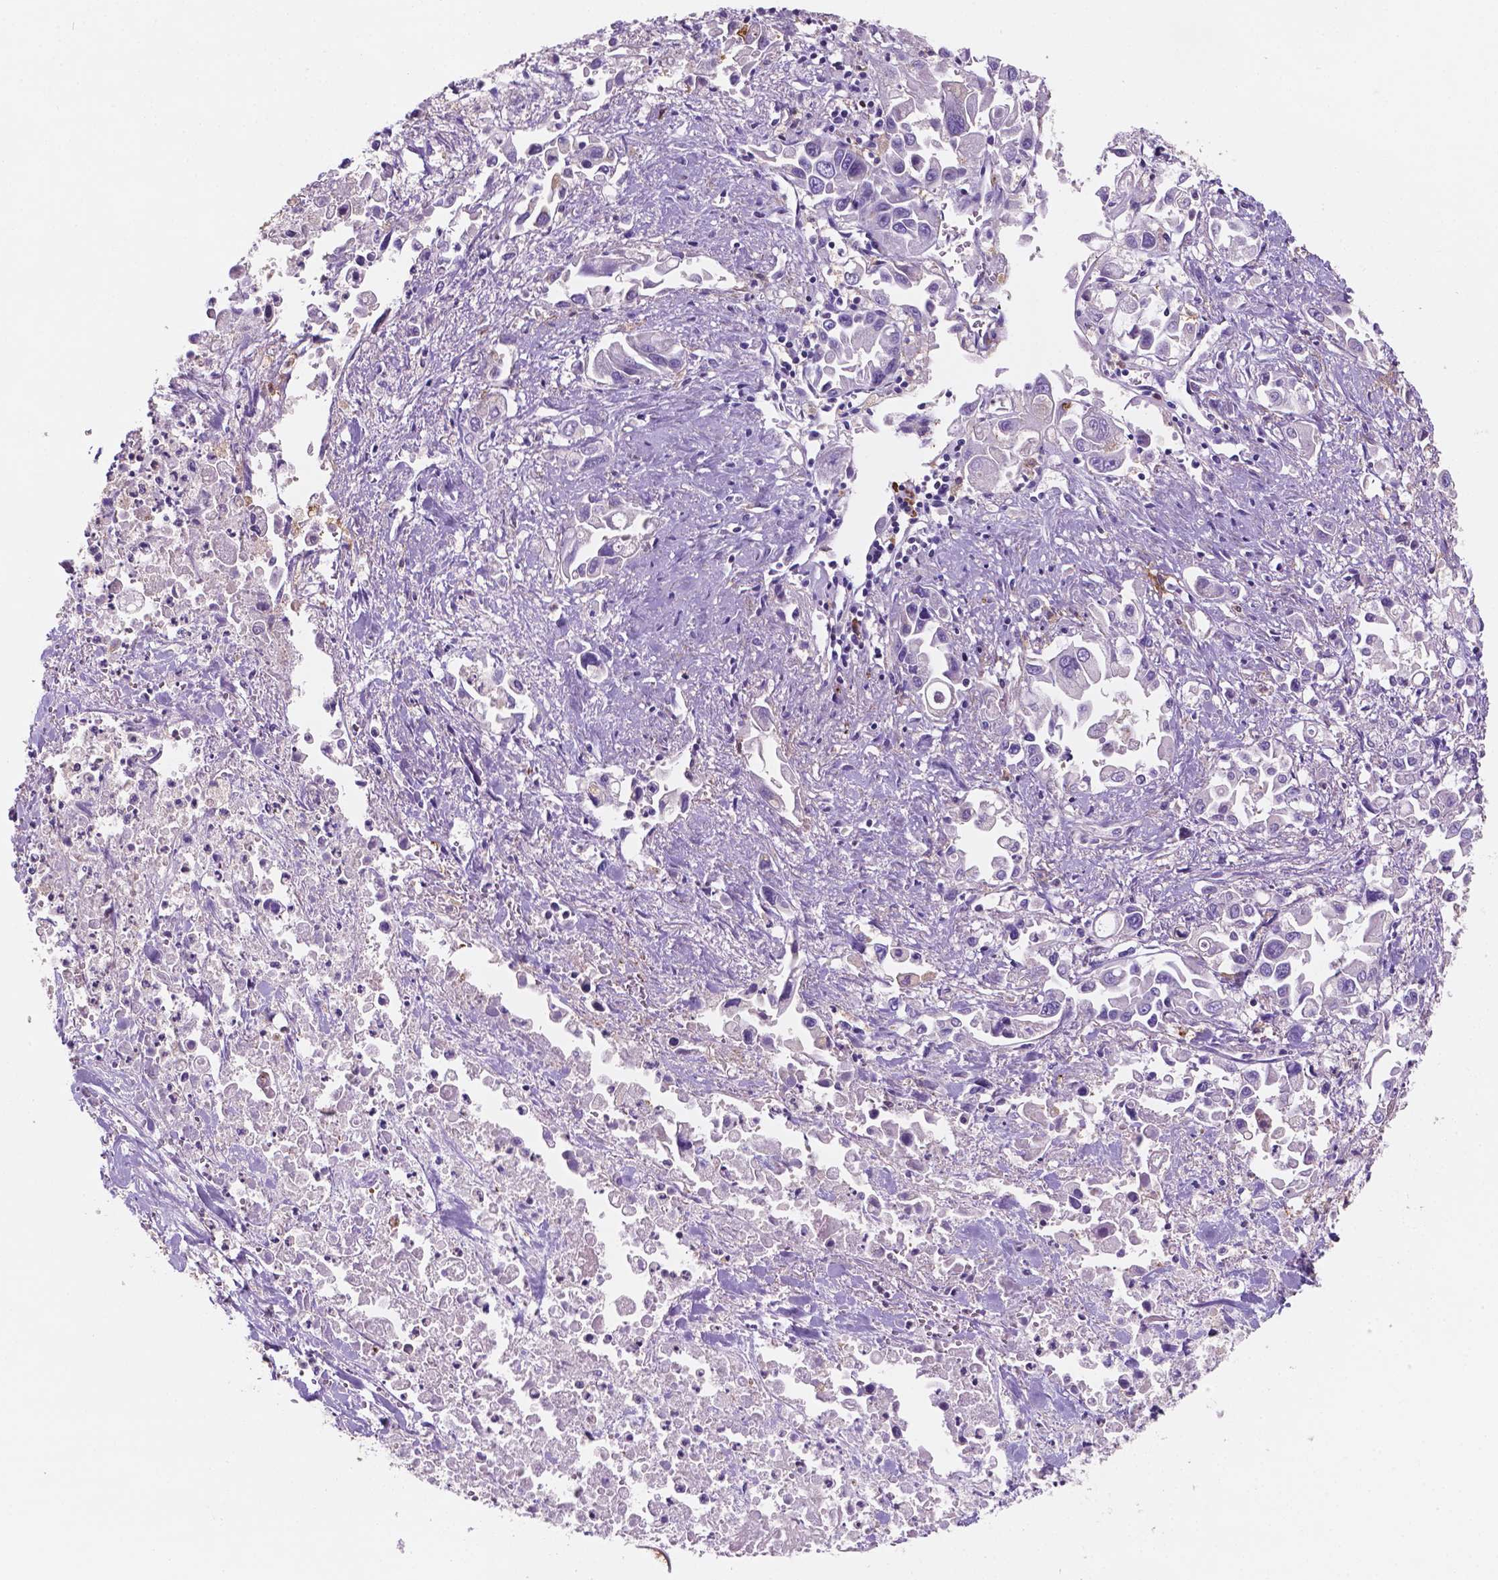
{"staining": {"intensity": "negative", "quantity": "none", "location": "none"}, "tissue": "pancreatic cancer", "cell_type": "Tumor cells", "image_type": "cancer", "snomed": [{"axis": "morphology", "description": "Adenocarcinoma, NOS"}, {"axis": "topography", "description": "Pancreas"}], "caption": "The histopathology image shows no staining of tumor cells in pancreatic cancer.", "gene": "MKRN2OS", "patient": {"sex": "female", "age": 83}}